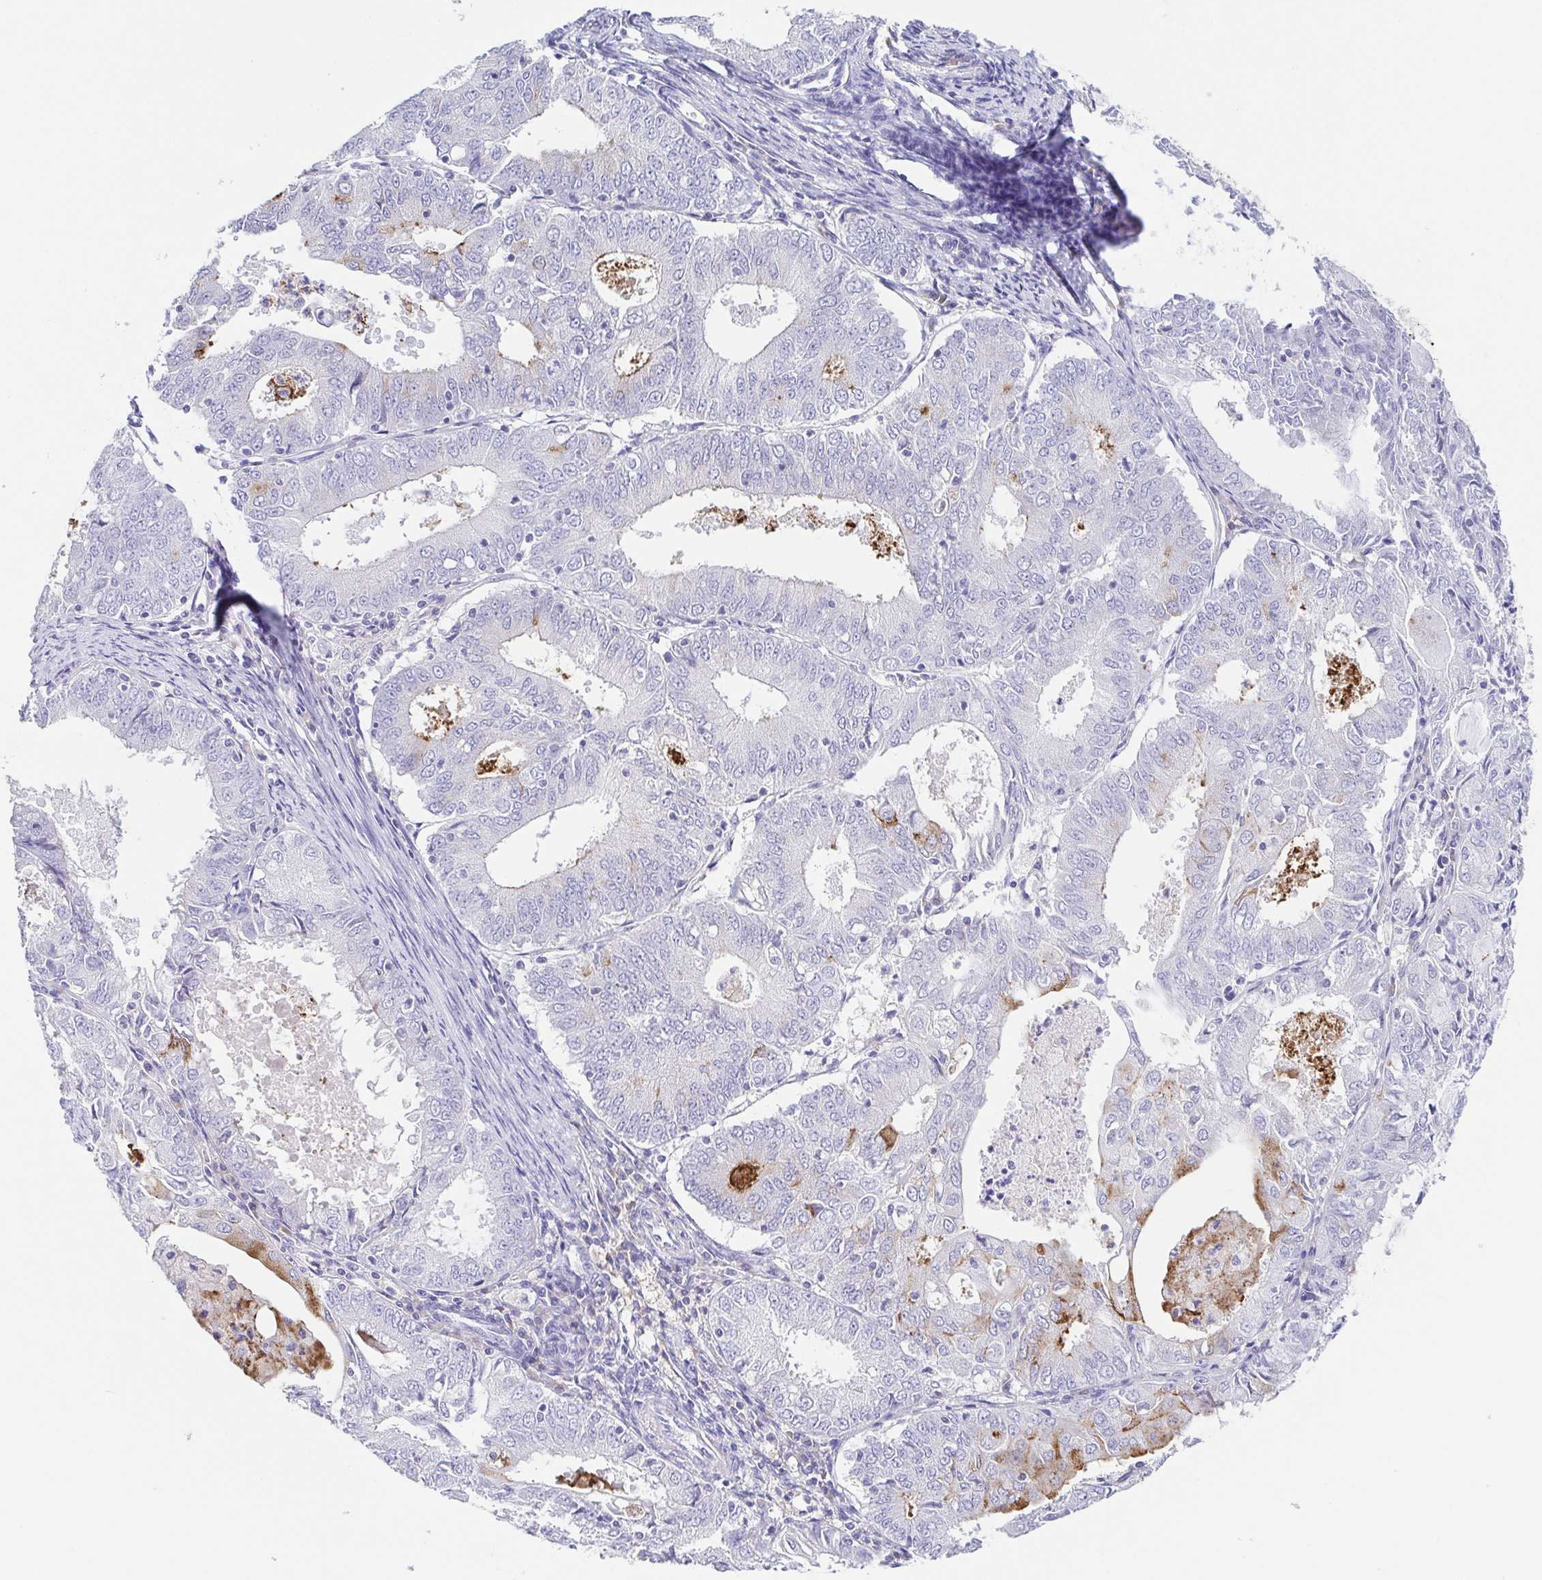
{"staining": {"intensity": "negative", "quantity": "none", "location": "none"}, "tissue": "endometrial cancer", "cell_type": "Tumor cells", "image_type": "cancer", "snomed": [{"axis": "morphology", "description": "Adenocarcinoma, NOS"}, {"axis": "topography", "description": "Endometrium"}], "caption": "Immunohistochemistry micrograph of neoplastic tissue: endometrial cancer stained with DAB shows no significant protein expression in tumor cells.", "gene": "ARPP21", "patient": {"sex": "female", "age": 57}}